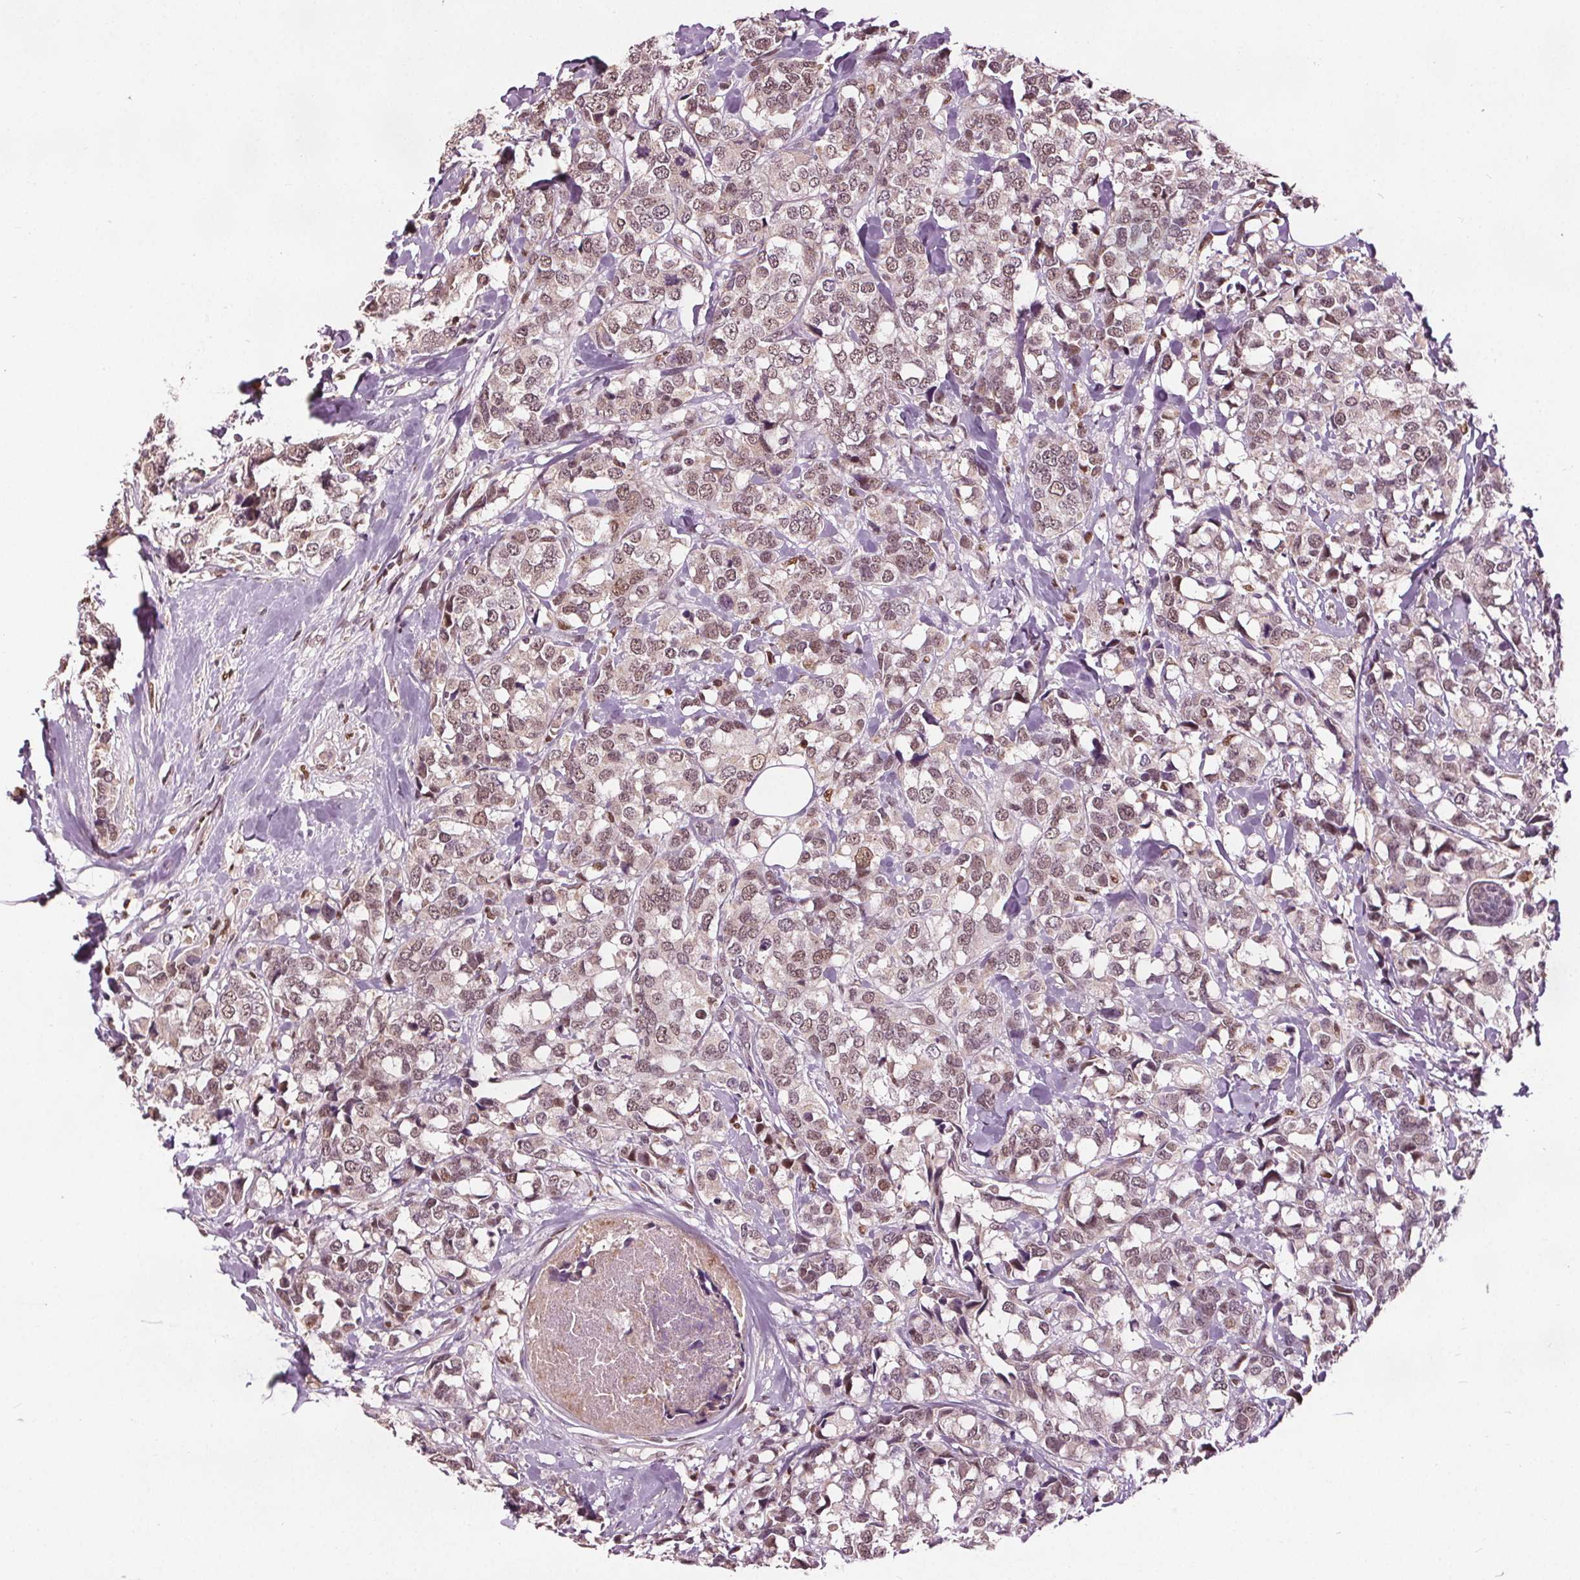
{"staining": {"intensity": "weak", "quantity": "25%-75%", "location": "nuclear"}, "tissue": "breast cancer", "cell_type": "Tumor cells", "image_type": "cancer", "snomed": [{"axis": "morphology", "description": "Lobular carcinoma"}, {"axis": "topography", "description": "Breast"}], "caption": "Protein analysis of breast cancer (lobular carcinoma) tissue demonstrates weak nuclear staining in about 25%-75% of tumor cells. The staining was performed using DAB (3,3'-diaminobenzidine), with brown indicating positive protein expression. Nuclei are stained blue with hematoxylin.", "gene": "DDX11", "patient": {"sex": "female", "age": 59}}